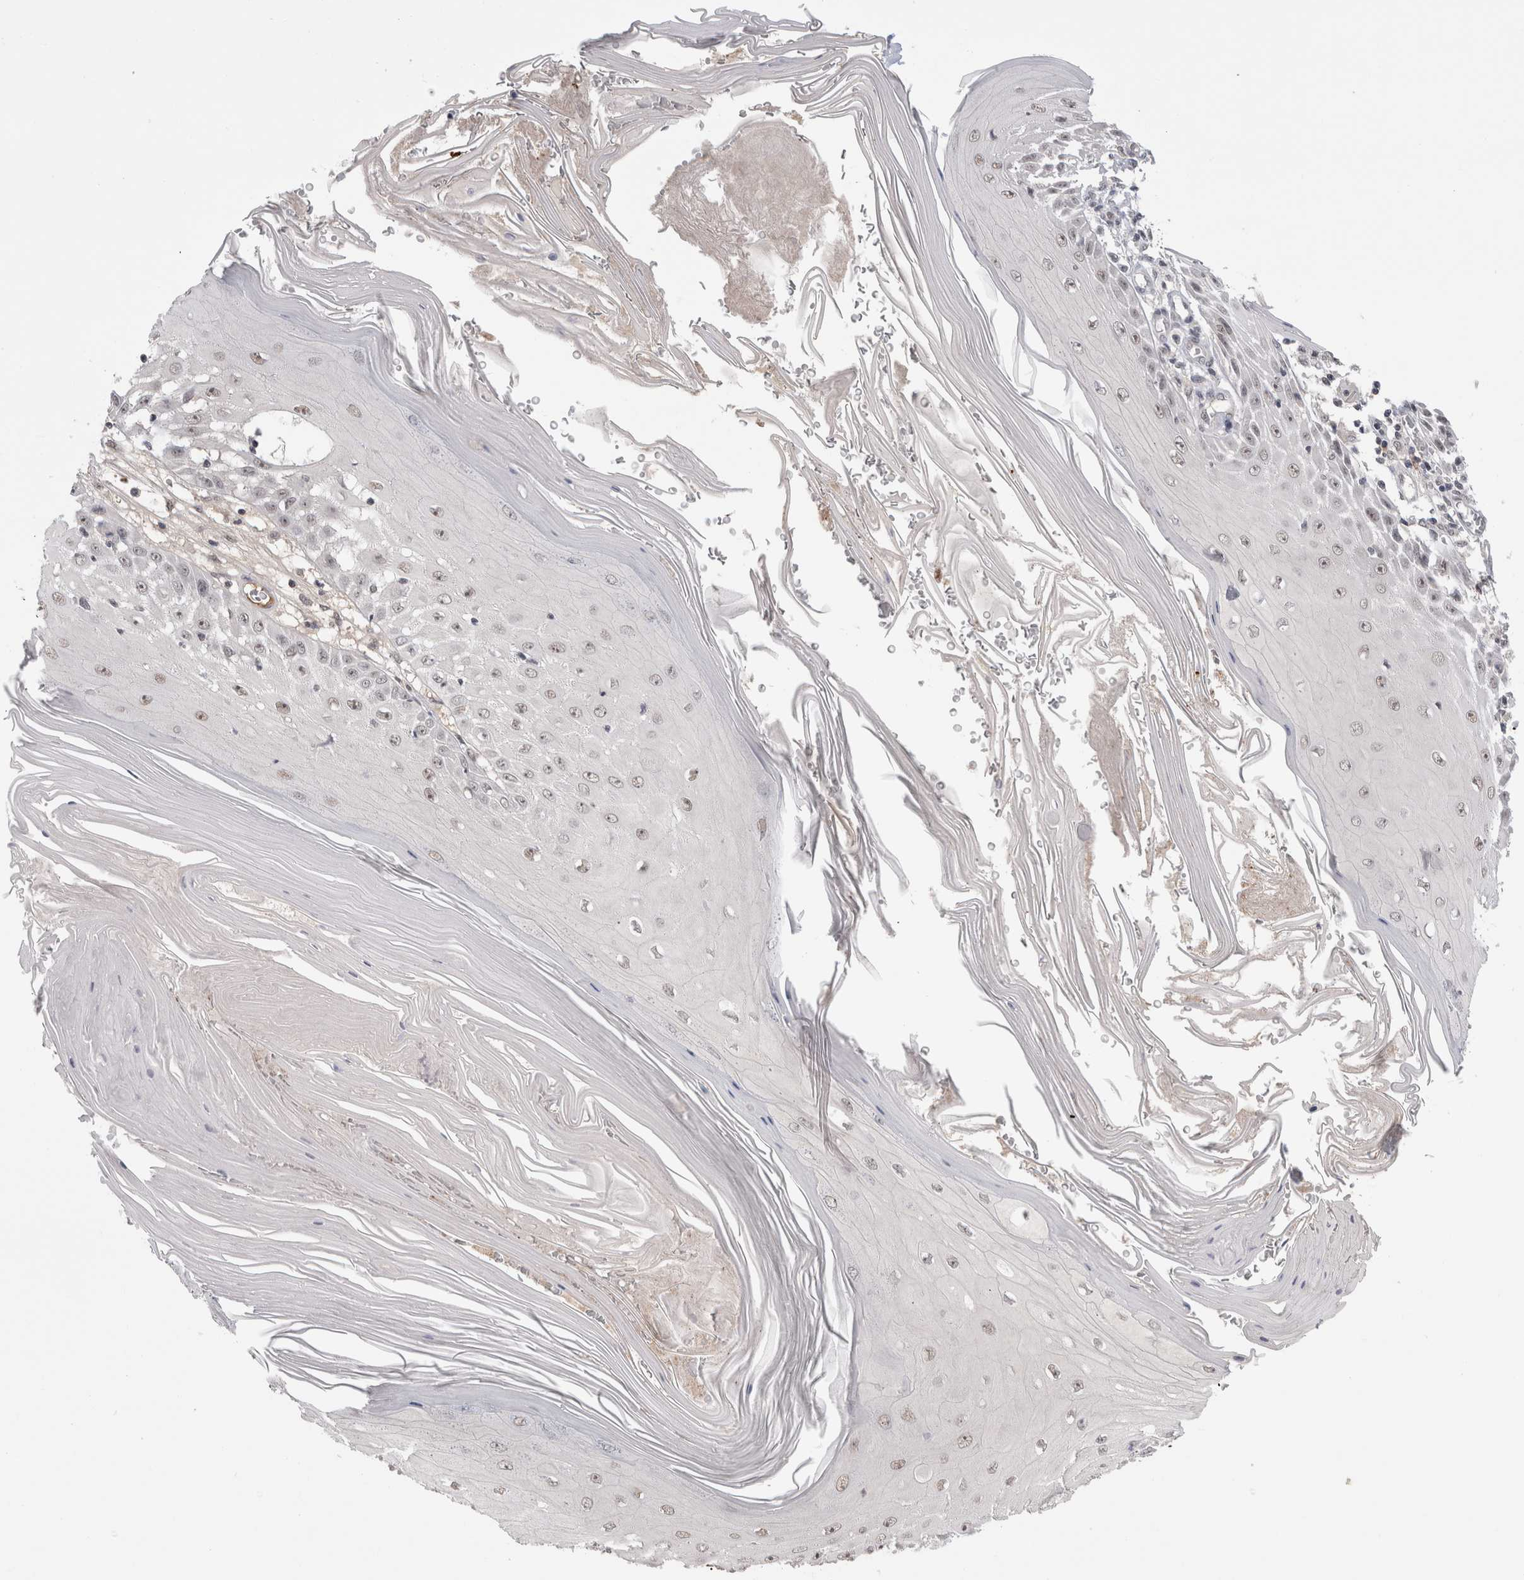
{"staining": {"intensity": "moderate", "quantity": ">75%", "location": "nuclear"}, "tissue": "skin cancer", "cell_type": "Tumor cells", "image_type": "cancer", "snomed": [{"axis": "morphology", "description": "Squamous cell carcinoma, NOS"}, {"axis": "topography", "description": "Skin"}], "caption": "This micrograph shows squamous cell carcinoma (skin) stained with immunohistochemistry to label a protein in brown. The nuclear of tumor cells show moderate positivity for the protein. Nuclei are counter-stained blue.", "gene": "ZNF24", "patient": {"sex": "female", "age": 73}}